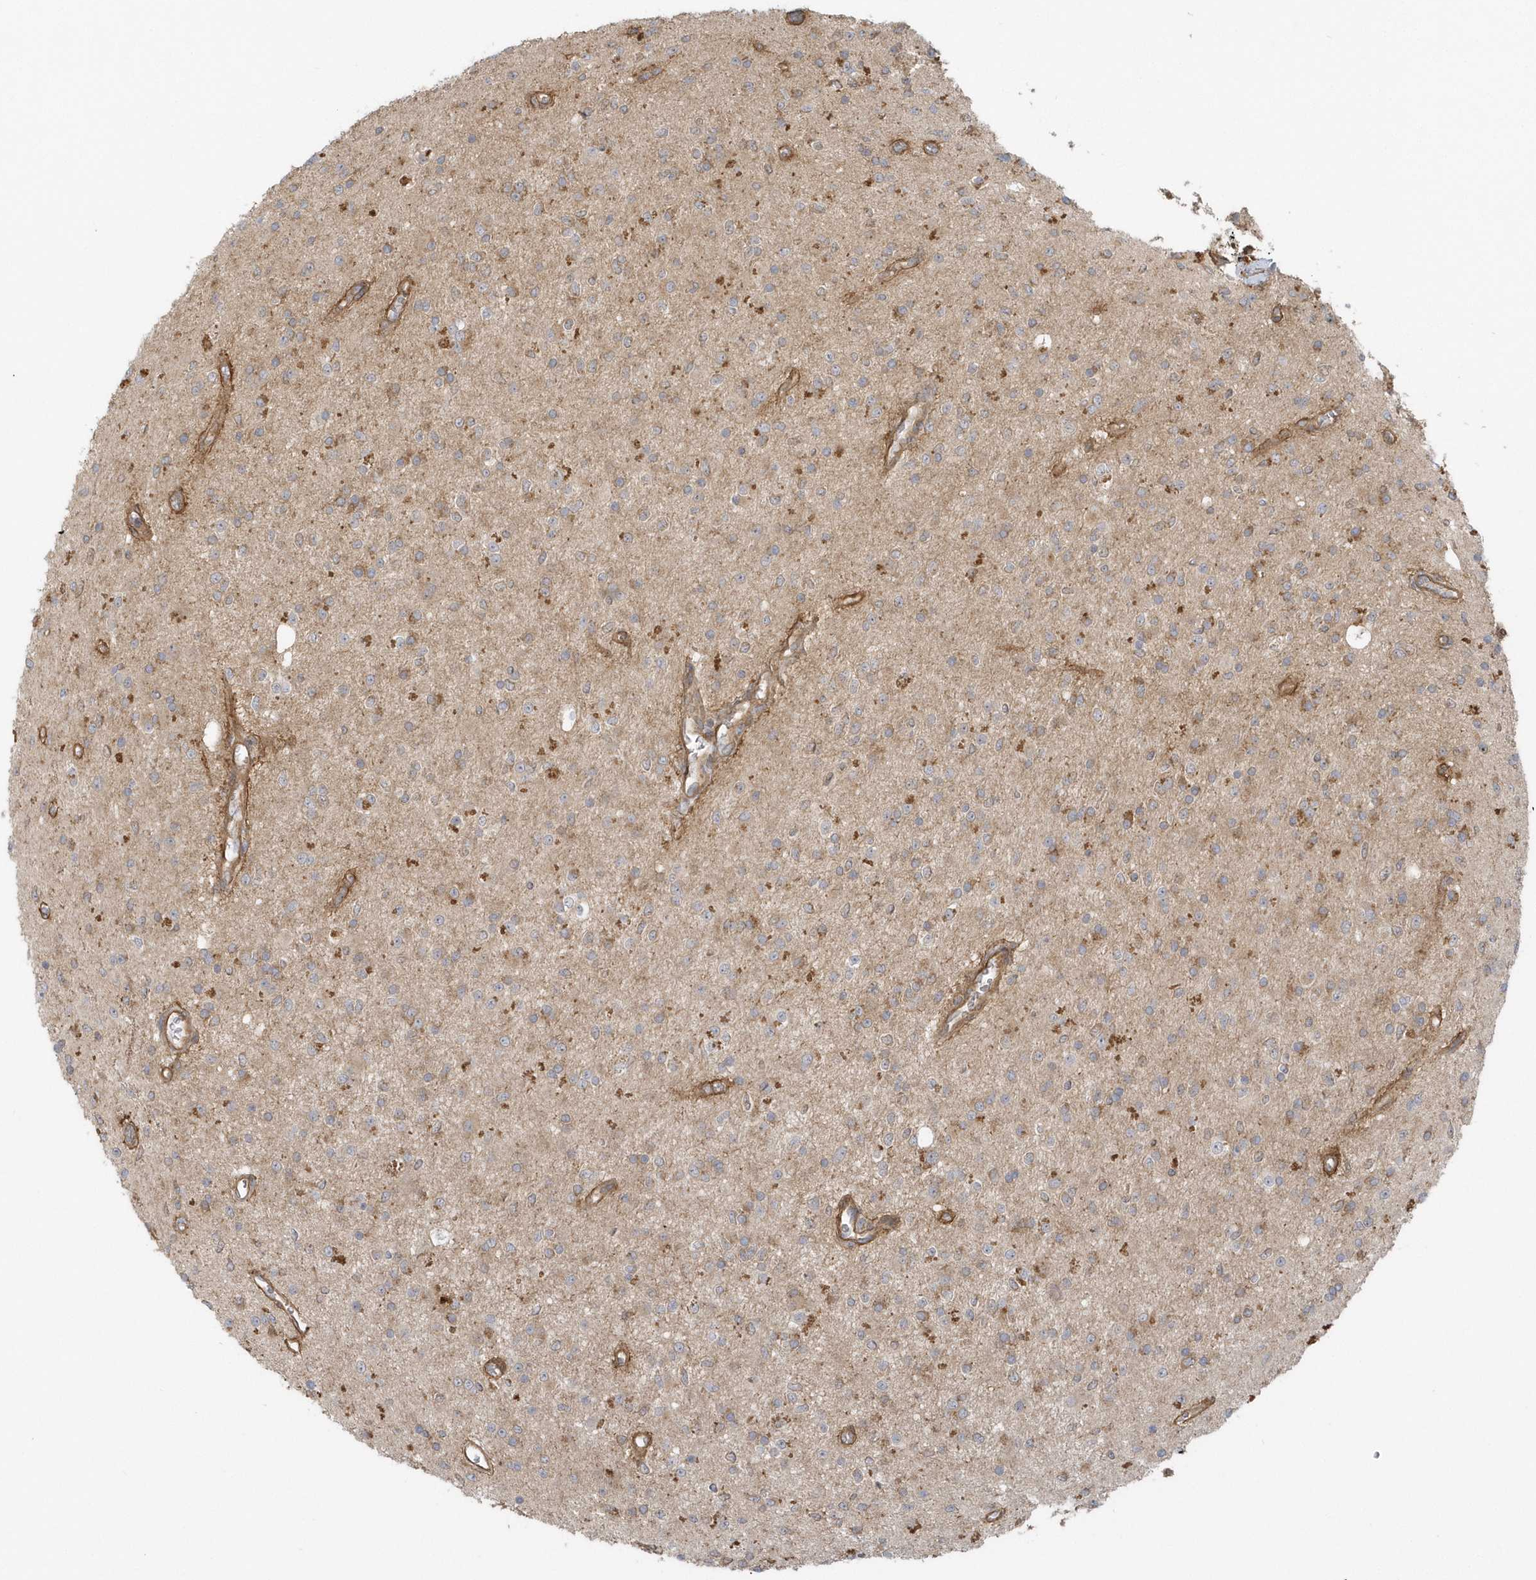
{"staining": {"intensity": "negative", "quantity": "none", "location": "none"}, "tissue": "glioma", "cell_type": "Tumor cells", "image_type": "cancer", "snomed": [{"axis": "morphology", "description": "Glioma, malignant, High grade"}, {"axis": "topography", "description": "Brain"}], "caption": "Malignant glioma (high-grade) stained for a protein using immunohistochemistry (IHC) displays no expression tumor cells.", "gene": "ACTR1A", "patient": {"sex": "male", "age": 34}}